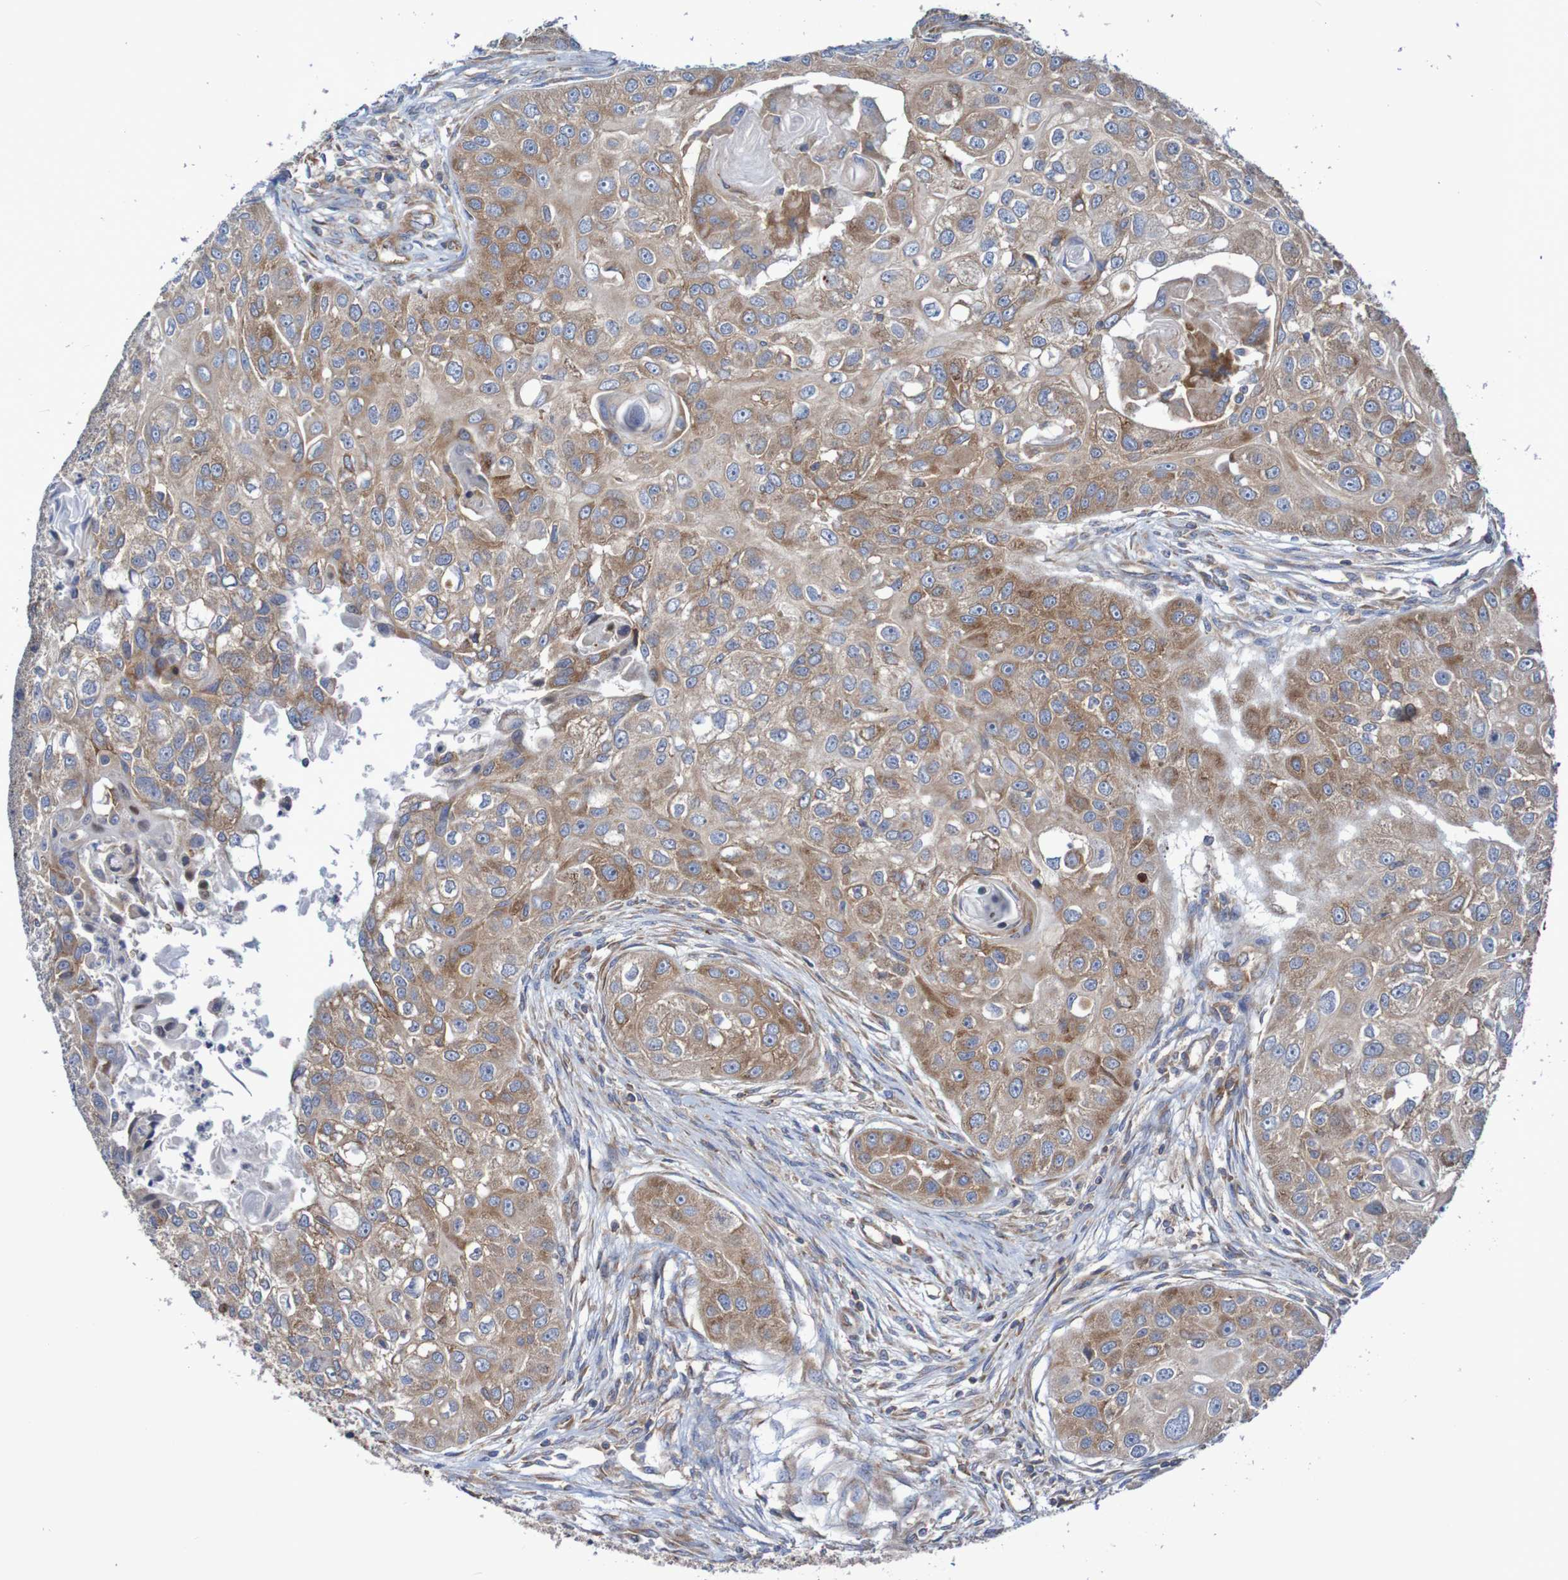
{"staining": {"intensity": "weak", "quantity": ">75%", "location": "cytoplasmic/membranous"}, "tissue": "head and neck cancer", "cell_type": "Tumor cells", "image_type": "cancer", "snomed": [{"axis": "morphology", "description": "Normal tissue, NOS"}, {"axis": "morphology", "description": "Squamous cell carcinoma, NOS"}, {"axis": "topography", "description": "Skeletal muscle"}, {"axis": "topography", "description": "Head-Neck"}], "caption": "Immunohistochemistry (IHC) histopathology image of neoplastic tissue: human head and neck cancer (squamous cell carcinoma) stained using immunohistochemistry (IHC) demonstrates low levels of weak protein expression localized specifically in the cytoplasmic/membranous of tumor cells, appearing as a cytoplasmic/membranous brown color.", "gene": "FXR2", "patient": {"sex": "male", "age": 51}}